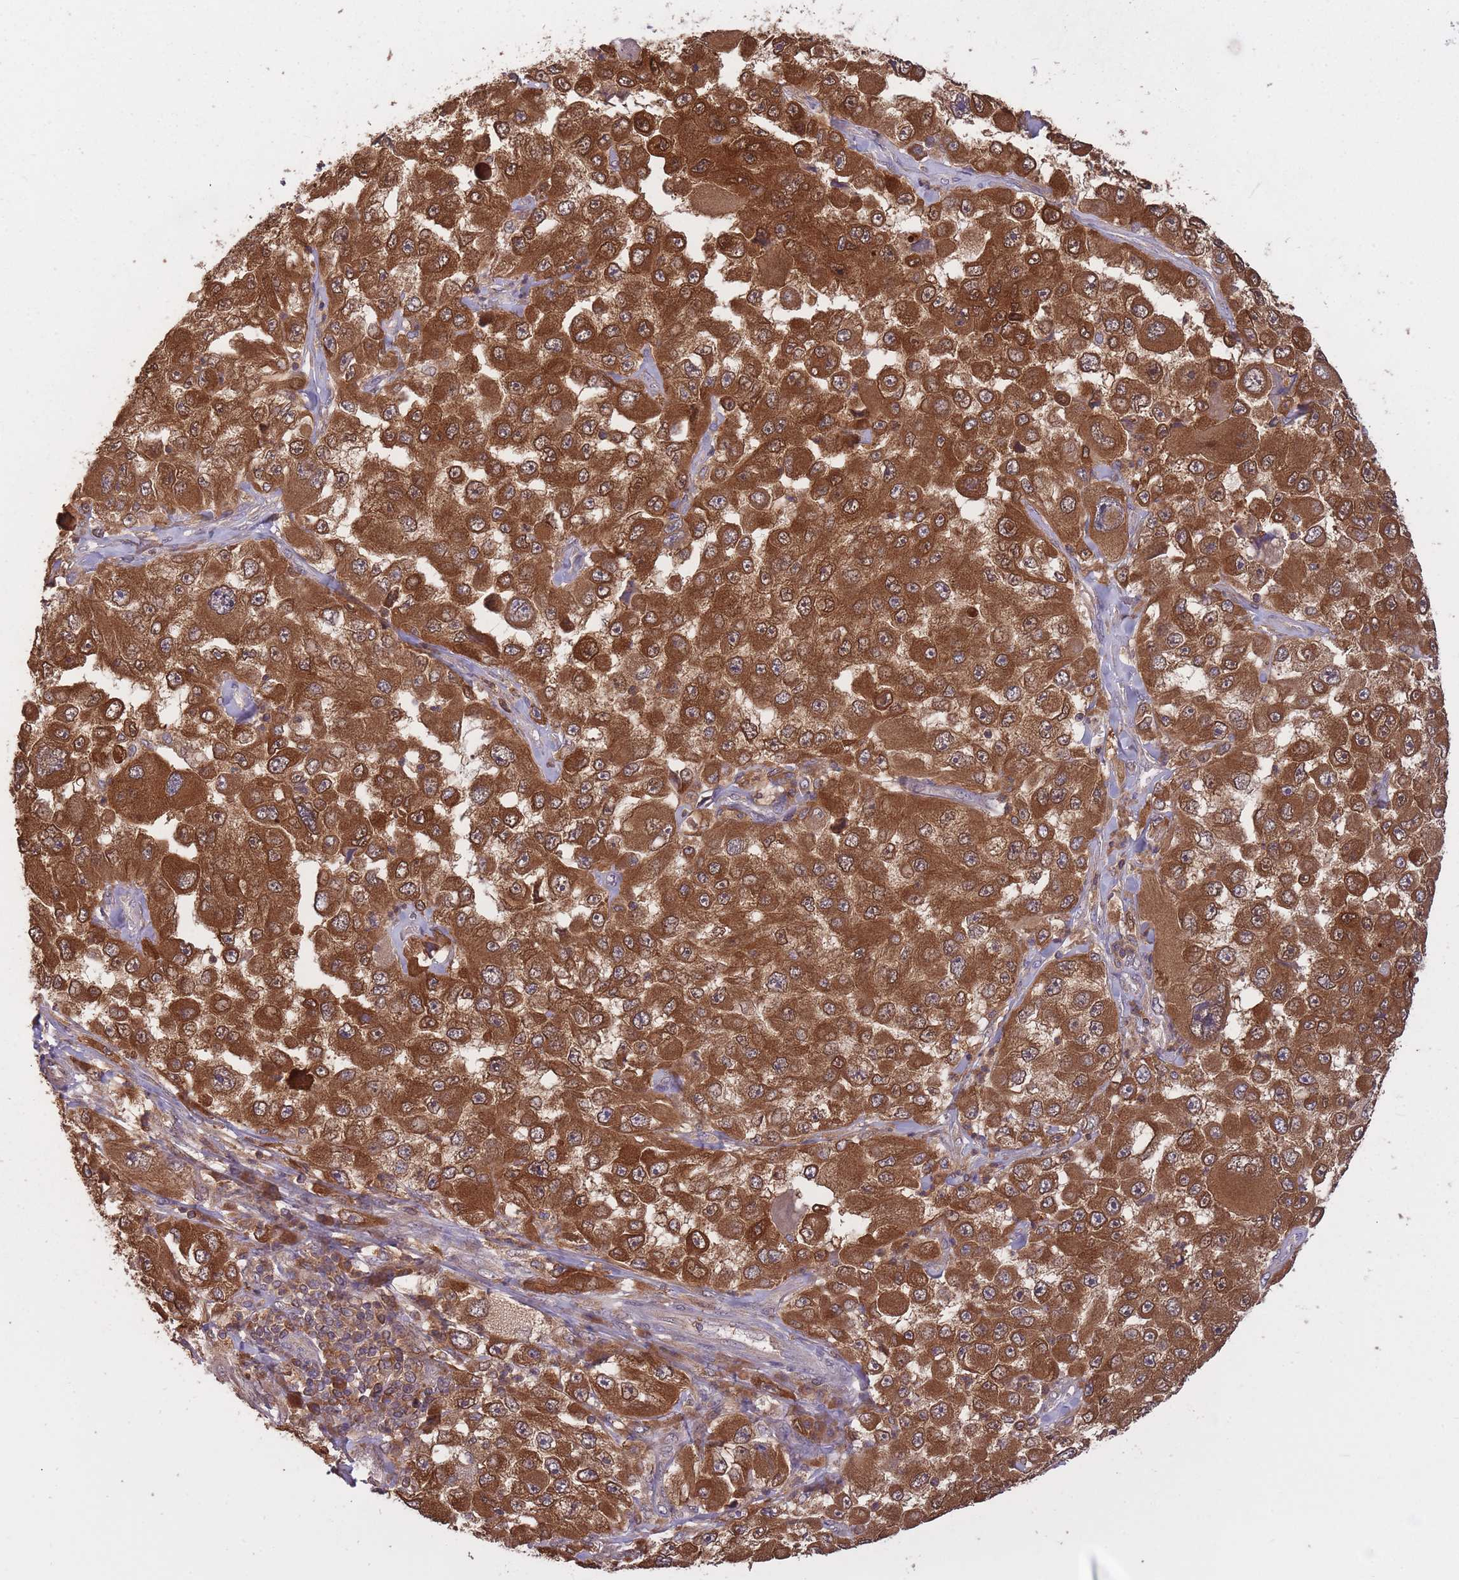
{"staining": {"intensity": "strong", "quantity": ">75%", "location": "cytoplasmic/membranous"}, "tissue": "melanoma", "cell_type": "Tumor cells", "image_type": "cancer", "snomed": [{"axis": "morphology", "description": "Malignant melanoma, Metastatic site"}, {"axis": "topography", "description": "Lymph node"}], "caption": "Immunohistochemical staining of human melanoma exhibits high levels of strong cytoplasmic/membranous protein positivity in about >75% of tumor cells. (brown staining indicates protein expression, while blue staining denotes nuclei).", "gene": "GMIP", "patient": {"sex": "male", "age": 62}}